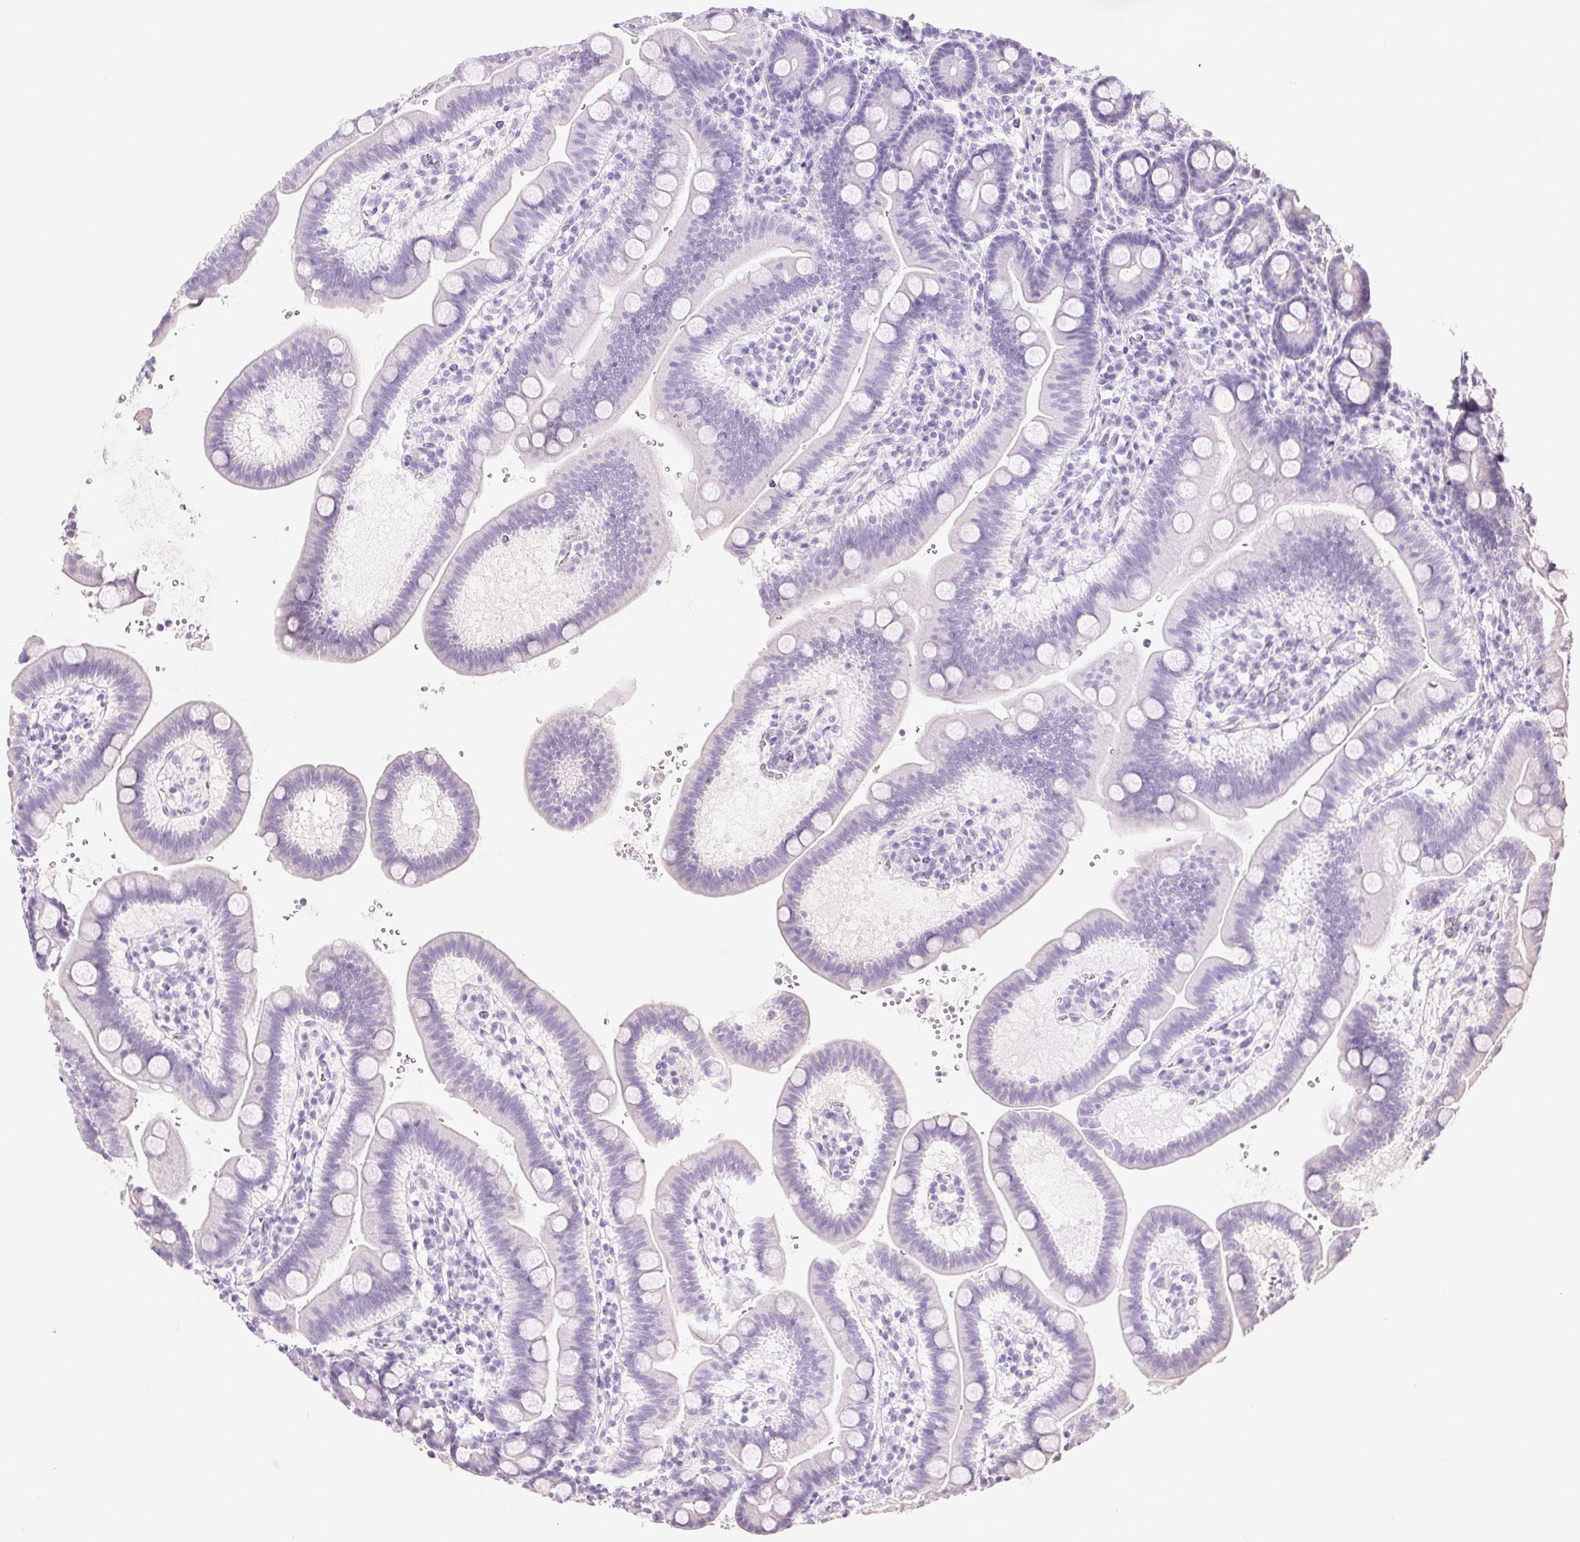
{"staining": {"intensity": "negative", "quantity": "none", "location": "none"}, "tissue": "duodenum", "cell_type": "Glandular cells", "image_type": "normal", "snomed": [{"axis": "morphology", "description": "Normal tissue, NOS"}, {"axis": "topography", "description": "Duodenum"}], "caption": "Normal duodenum was stained to show a protein in brown. There is no significant staining in glandular cells.", "gene": "ATP6V1G3", "patient": {"sex": "male", "age": 59}}